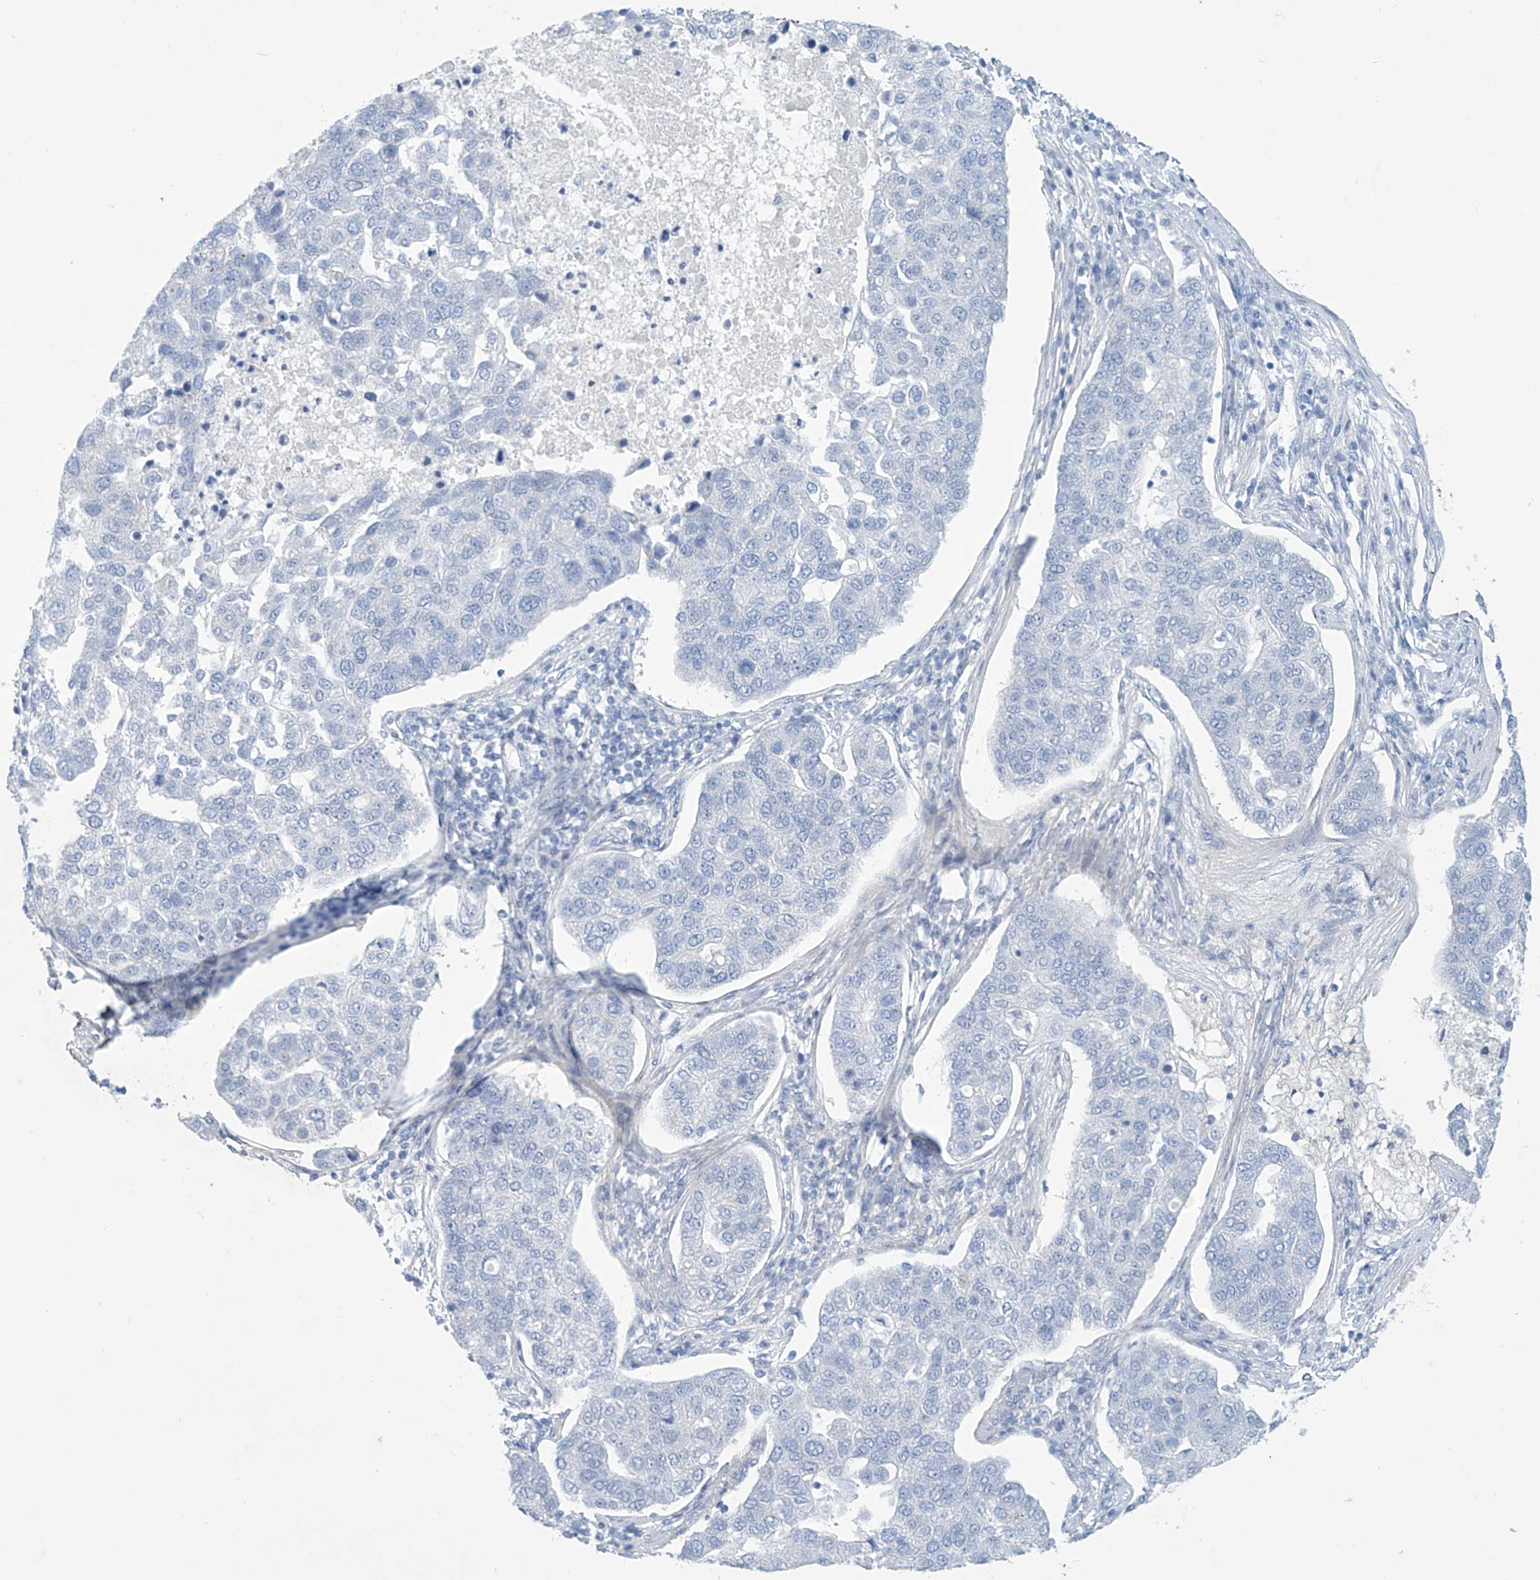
{"staining": {"intensity": "negative", "quantity": "none", "location": "none"}, "tissue": "pancreatic cancer", "cell_type": "Tumor cells", "image_type": "cancer", "snomed": [{"axis": "morphology", "description": "Adenocarcinoma, NOS"}, {"axis": "topography", "description": "Pancreas"}], "caption": "A micrograph of pancreatic adenocarcinoma stained for a protein demonstrates no brown staining in tumor cells.", "gene": "SLC35A5", "patient": {"sex": "female", "age": 61}}